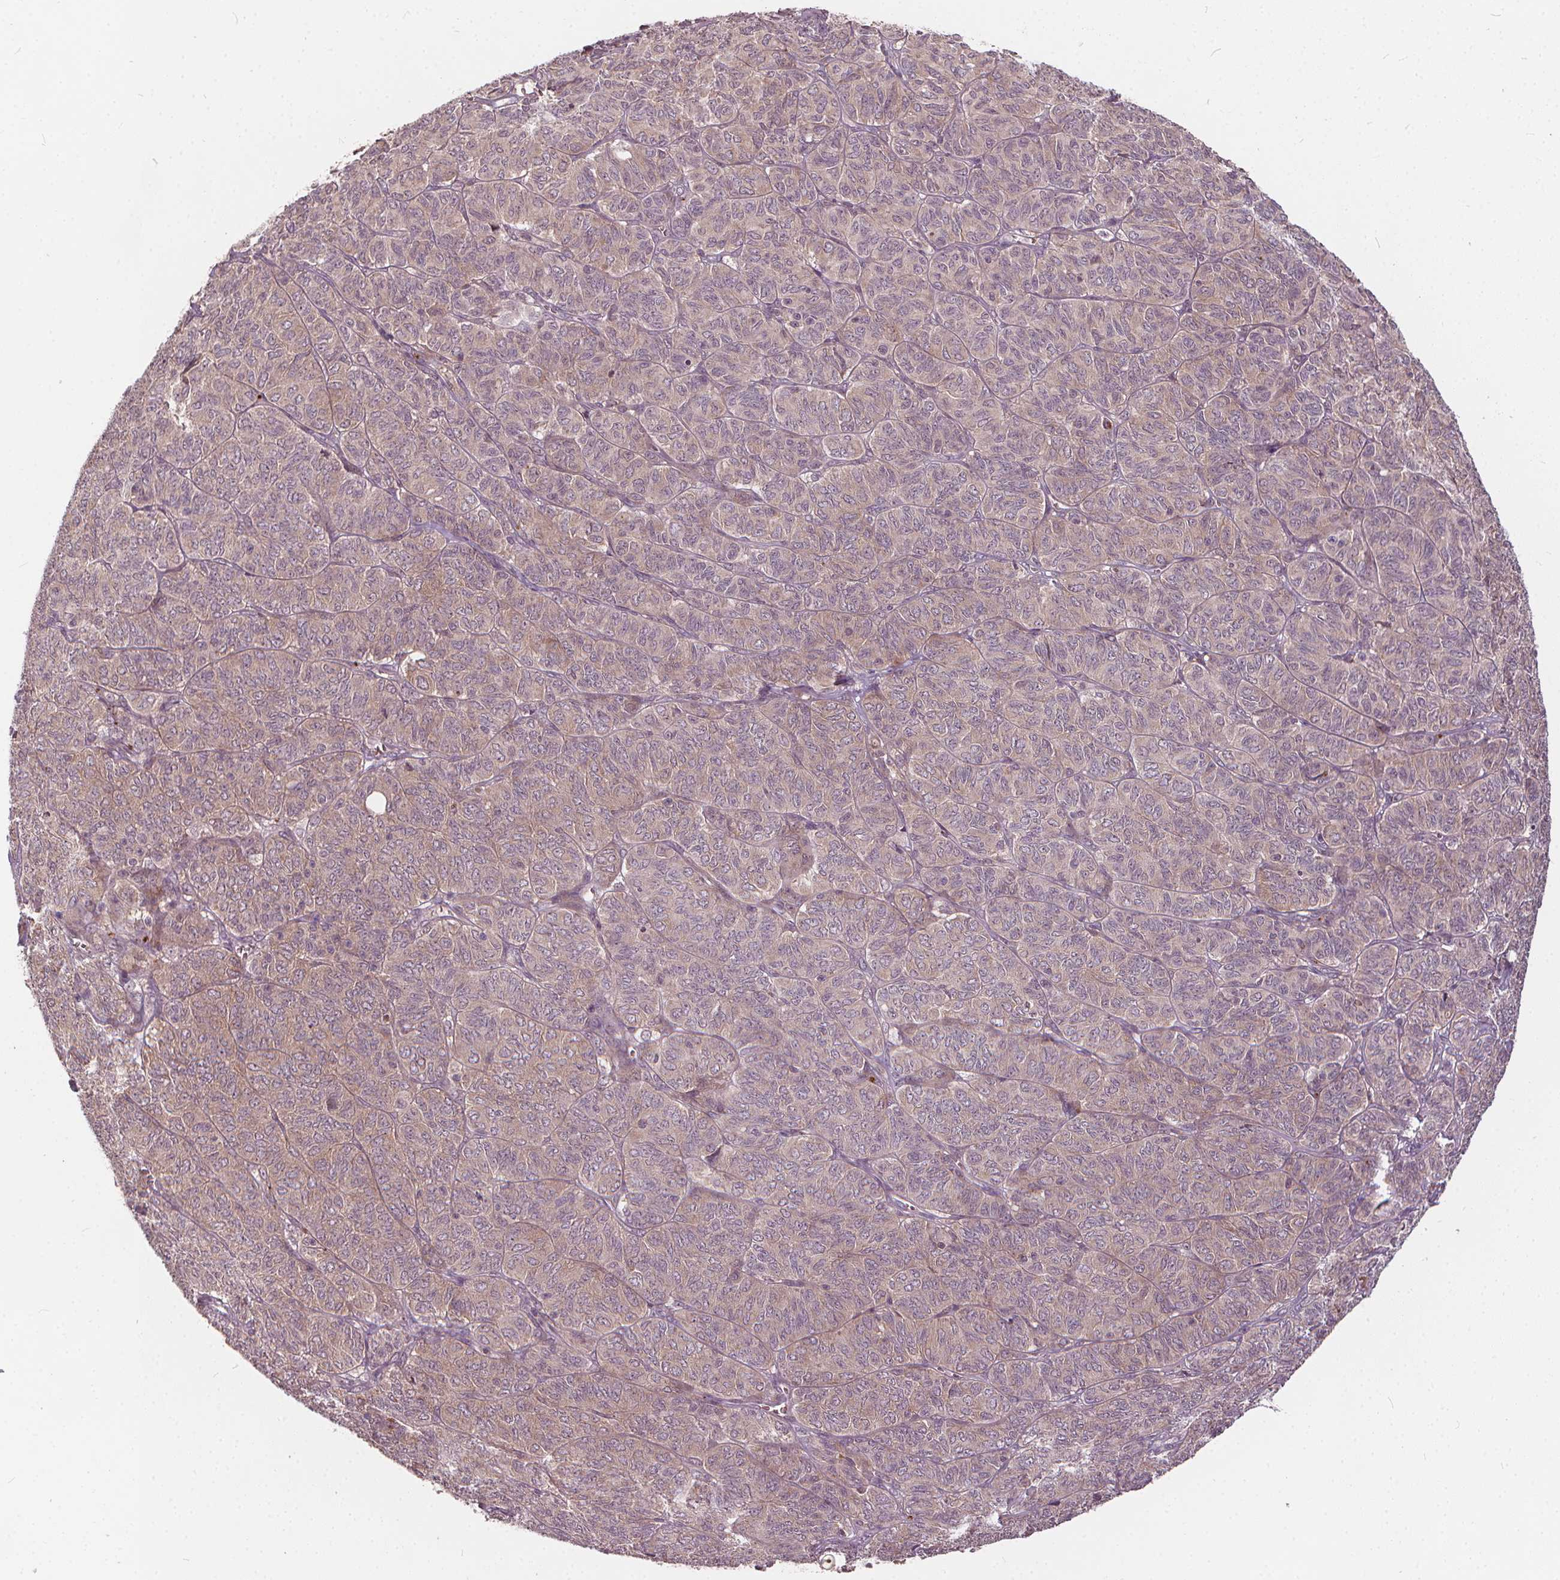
{"staining": {"intensity": "weak", "quantity": "25%-75%", "location": "cytoplasmic/membranous"}, "tissue": "ovarian cancer", "cell_type": "Tumor cells", "image_type": "cancer", "snomed": [{"axis": "morphology", "description": "Carcinoma, endometroid"}, {"axis": "topography", "description": "Ovary"}], "caption": "Protein expression analysis of human endometroid carcinoma (ovarian) reveals weak cytoplasmic/membranous positivity in about 25%-75% of tumor cells. The staining is performed using DAB brown chromogen to label protein expression. The nuclei are counter-stained blue using hematoxylin.", "gene": "IPO13", "patient": {"sex": "female", "age": 80}}